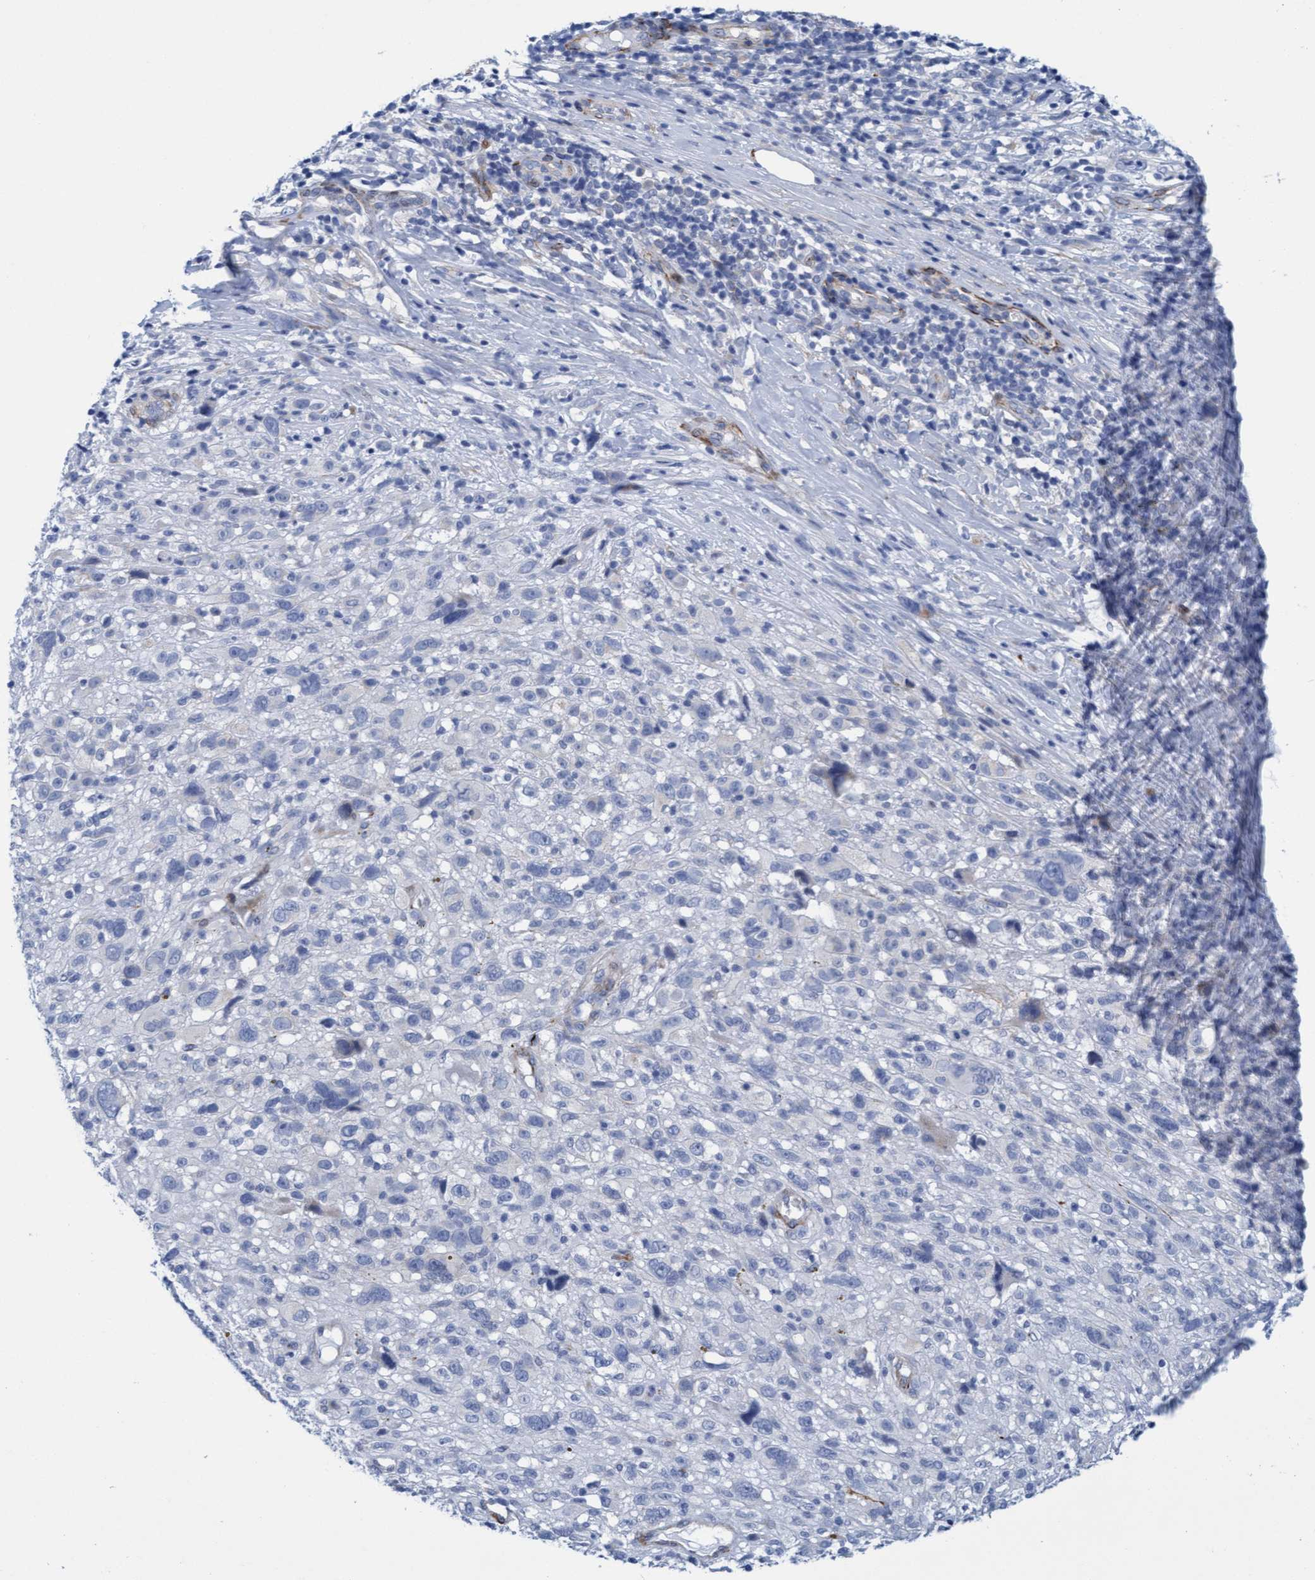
{"staining": {"intensity": "negative", "quantity": "none", "location": "none"}, "tissue": "melanoma", "cell_type": "Tumor cells", "image_type": "cancer", "snomed": [{"axis": "morphology", "description": "Malignant melanoma, NOS"}, {"axis": "topography", "description": "Skin"}], "caption": "DAB (3,3'-diaminobenzidine) immunohistochemical staining of human malignant melanoma demonstrates no significant positivity in tumor cells.", "gene": "MTFR1", "patient": {"sex": "female", "age": 55}}